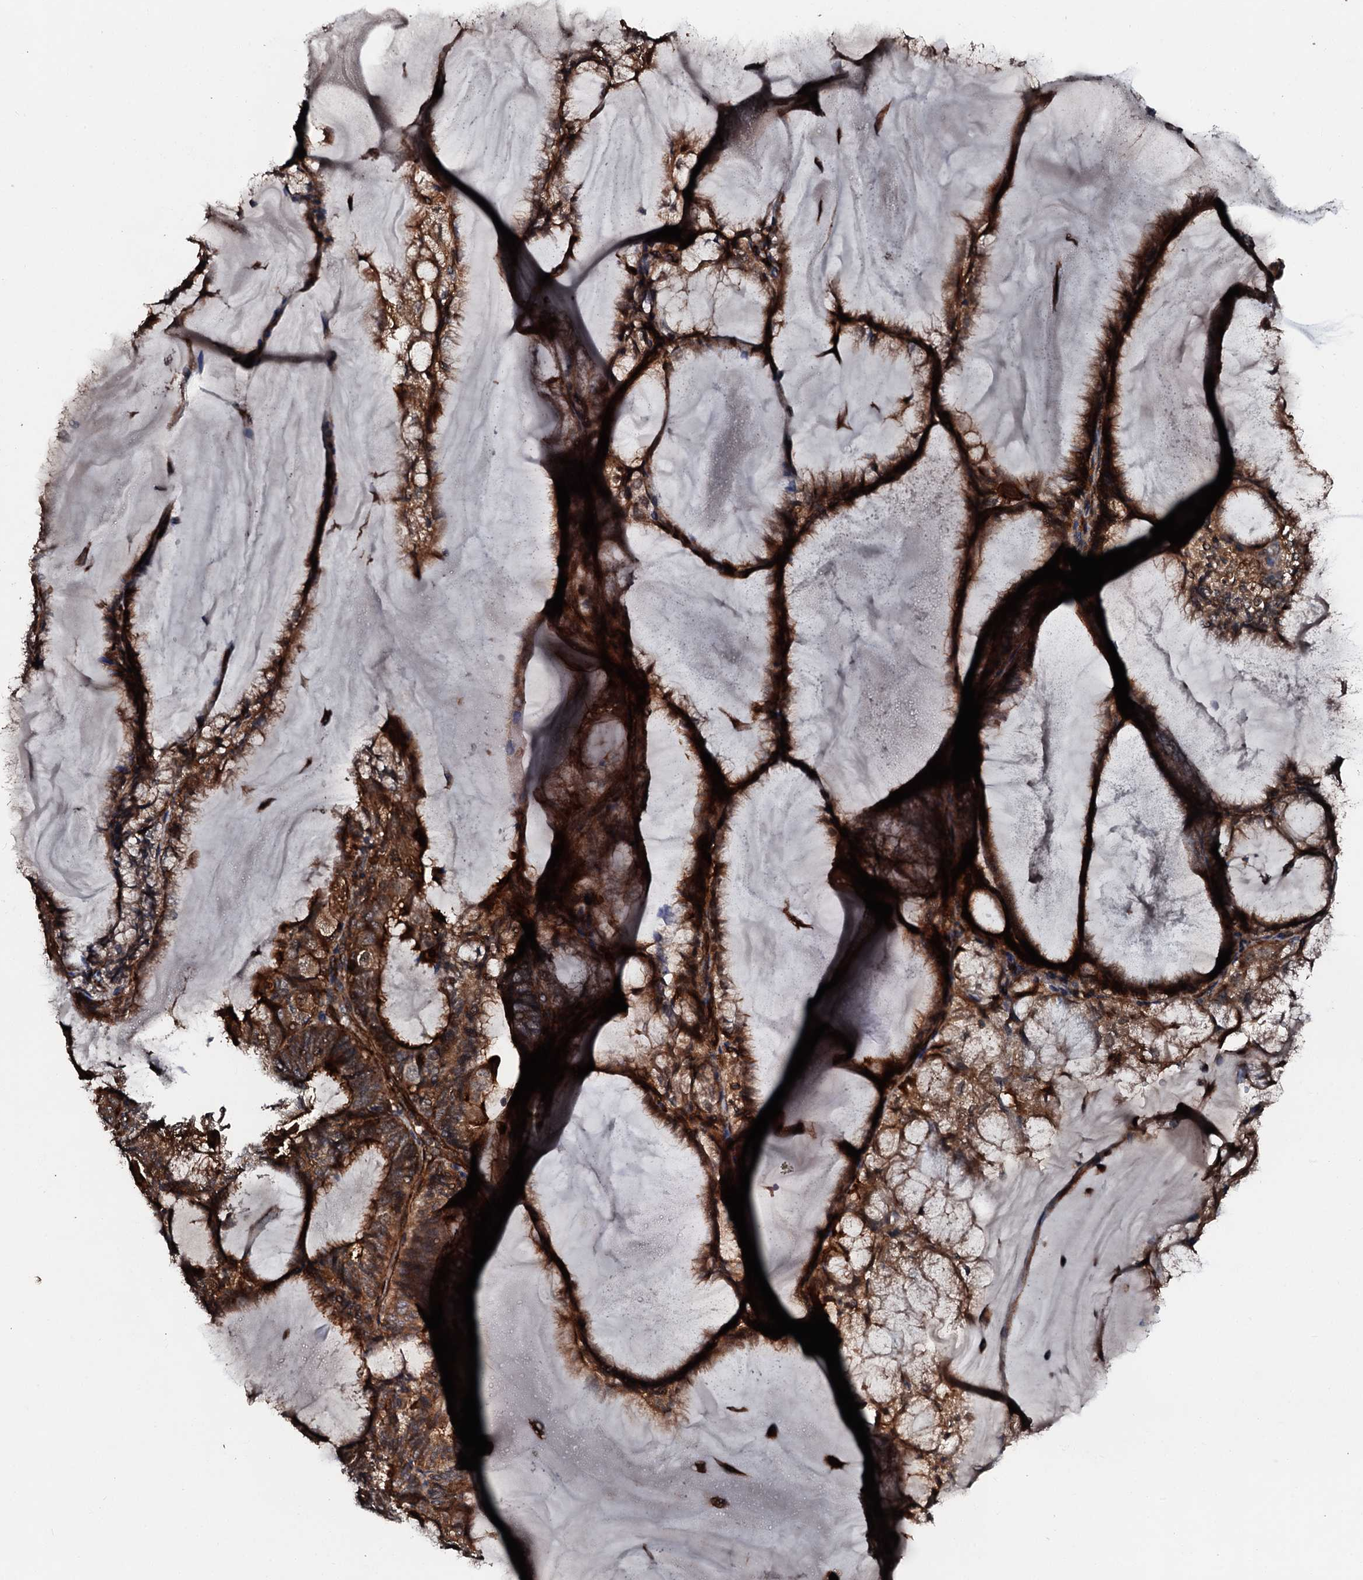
{"staining": {"intensity": "strong", "quantity": ">75%", "location": "cytoplasmic/membranous"}, "tissue": "endometrial cancer", "cell_type": "Tumor cells", "image_type": "cancer", "snomed": [{"axis": "morphology", "description": "Adenocarcinoma, NOS"}, {"axis": "topography", "description": "Endometrium"}], "caption": "Immunohistochemical staining of endometrial cancer demonstrates high levels of strong cytoplasmic/membranous protein expression in about >75% of tumor cells.", "gene": "FGD4", "patient": {"sex": "female", "age": 81}}